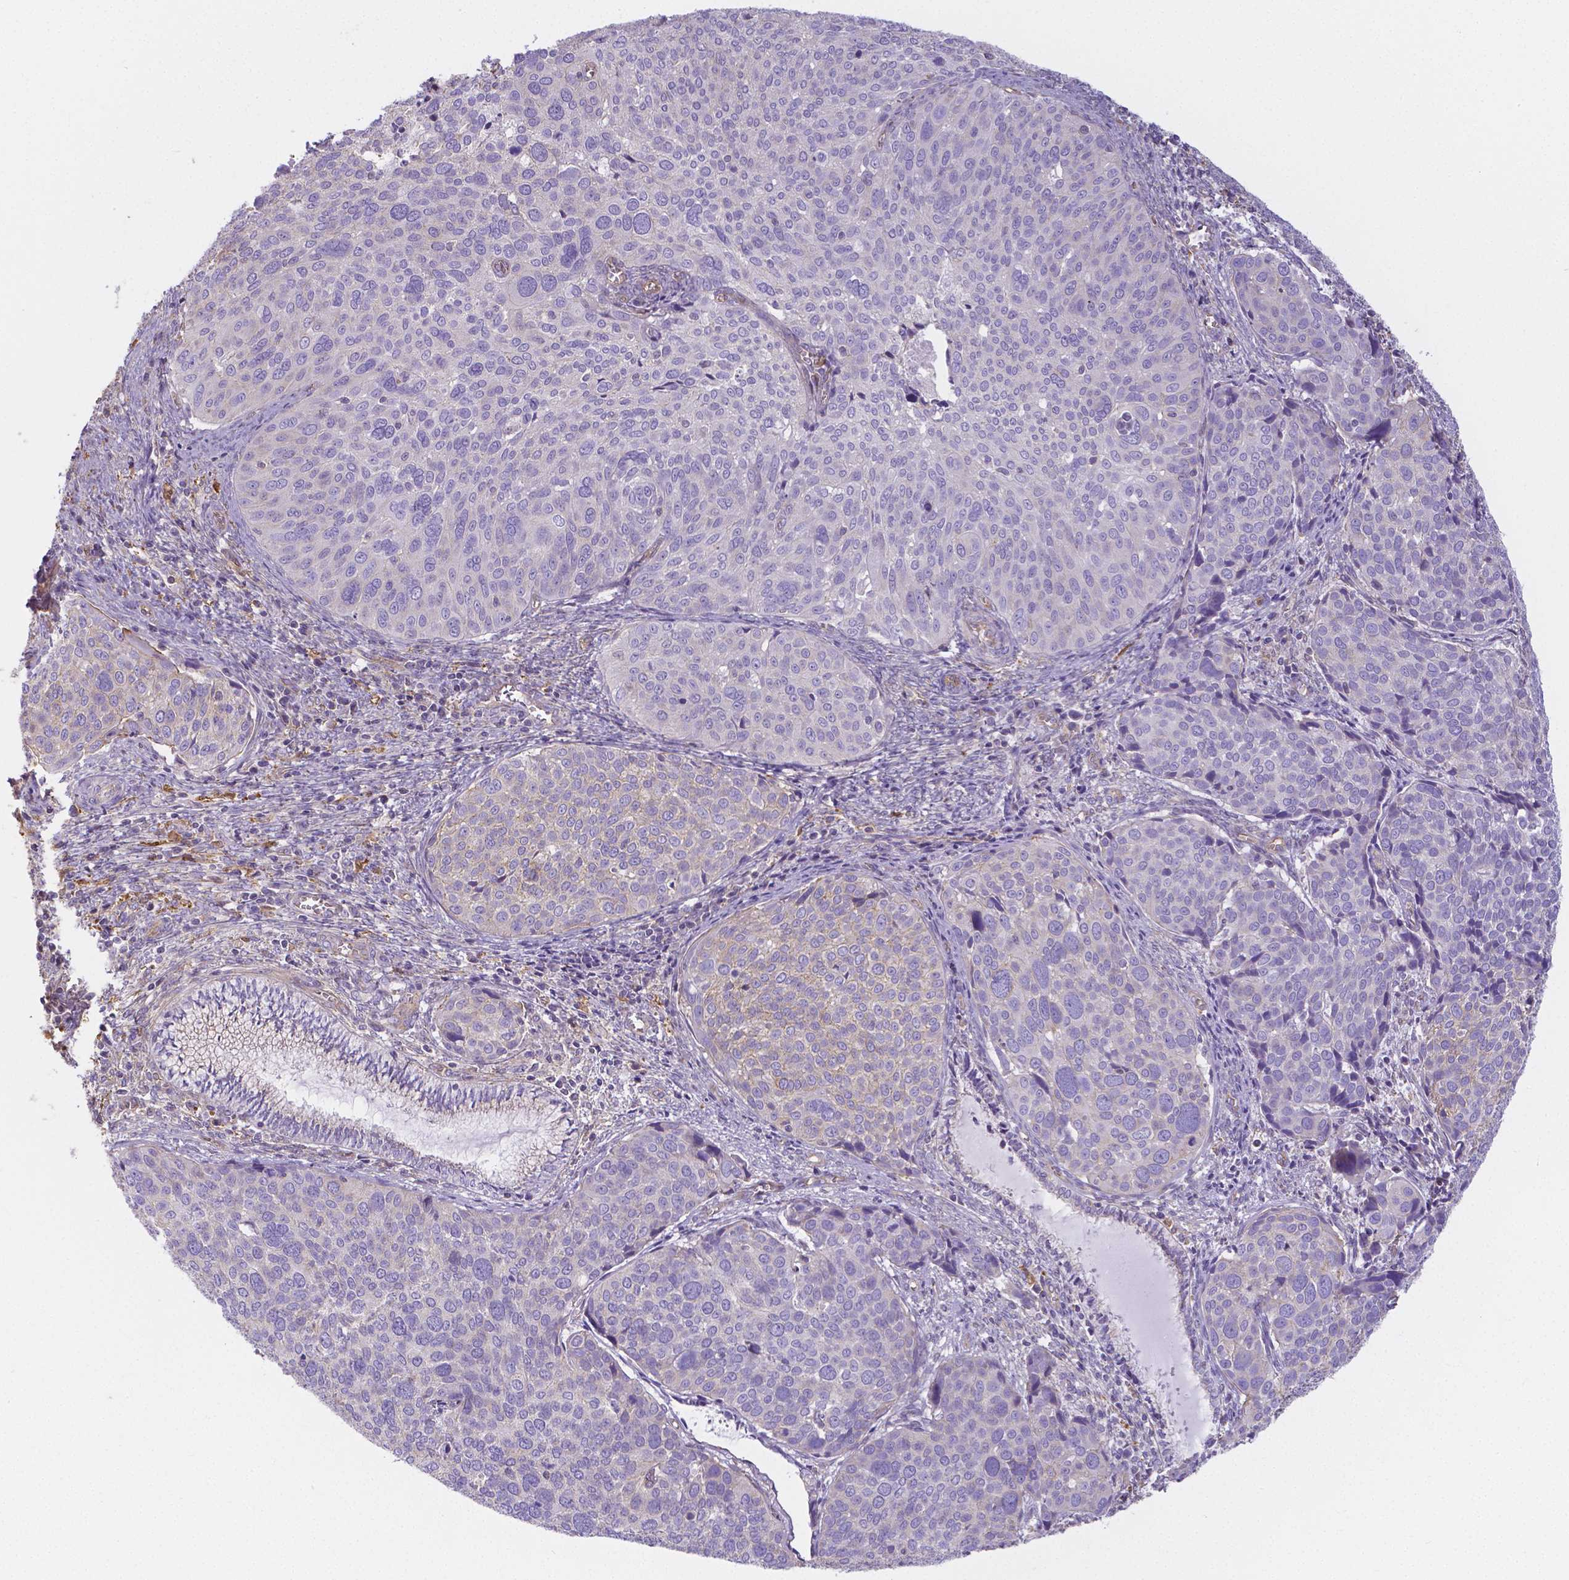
{"staining": {"intensity": "negative", "quantity": "none", "location": "none"}, "tissue": "cervical cancer", "cell_type": "Tumor cells", "image_type": "cancer", "snomed": [{"axis": "morphology", "description": "Squamous cell carcinoma, NOS"}, {"axis": "topography", "description": "Cervix"}], "caption": "This is a histopathology image of immunohistochemistry staining of cervical cancer (squamous cell carcinoma), which shows no positivity in tumor cells.", "gene": "CRMP1", "patient": {"sex": "female", "age": 39}}